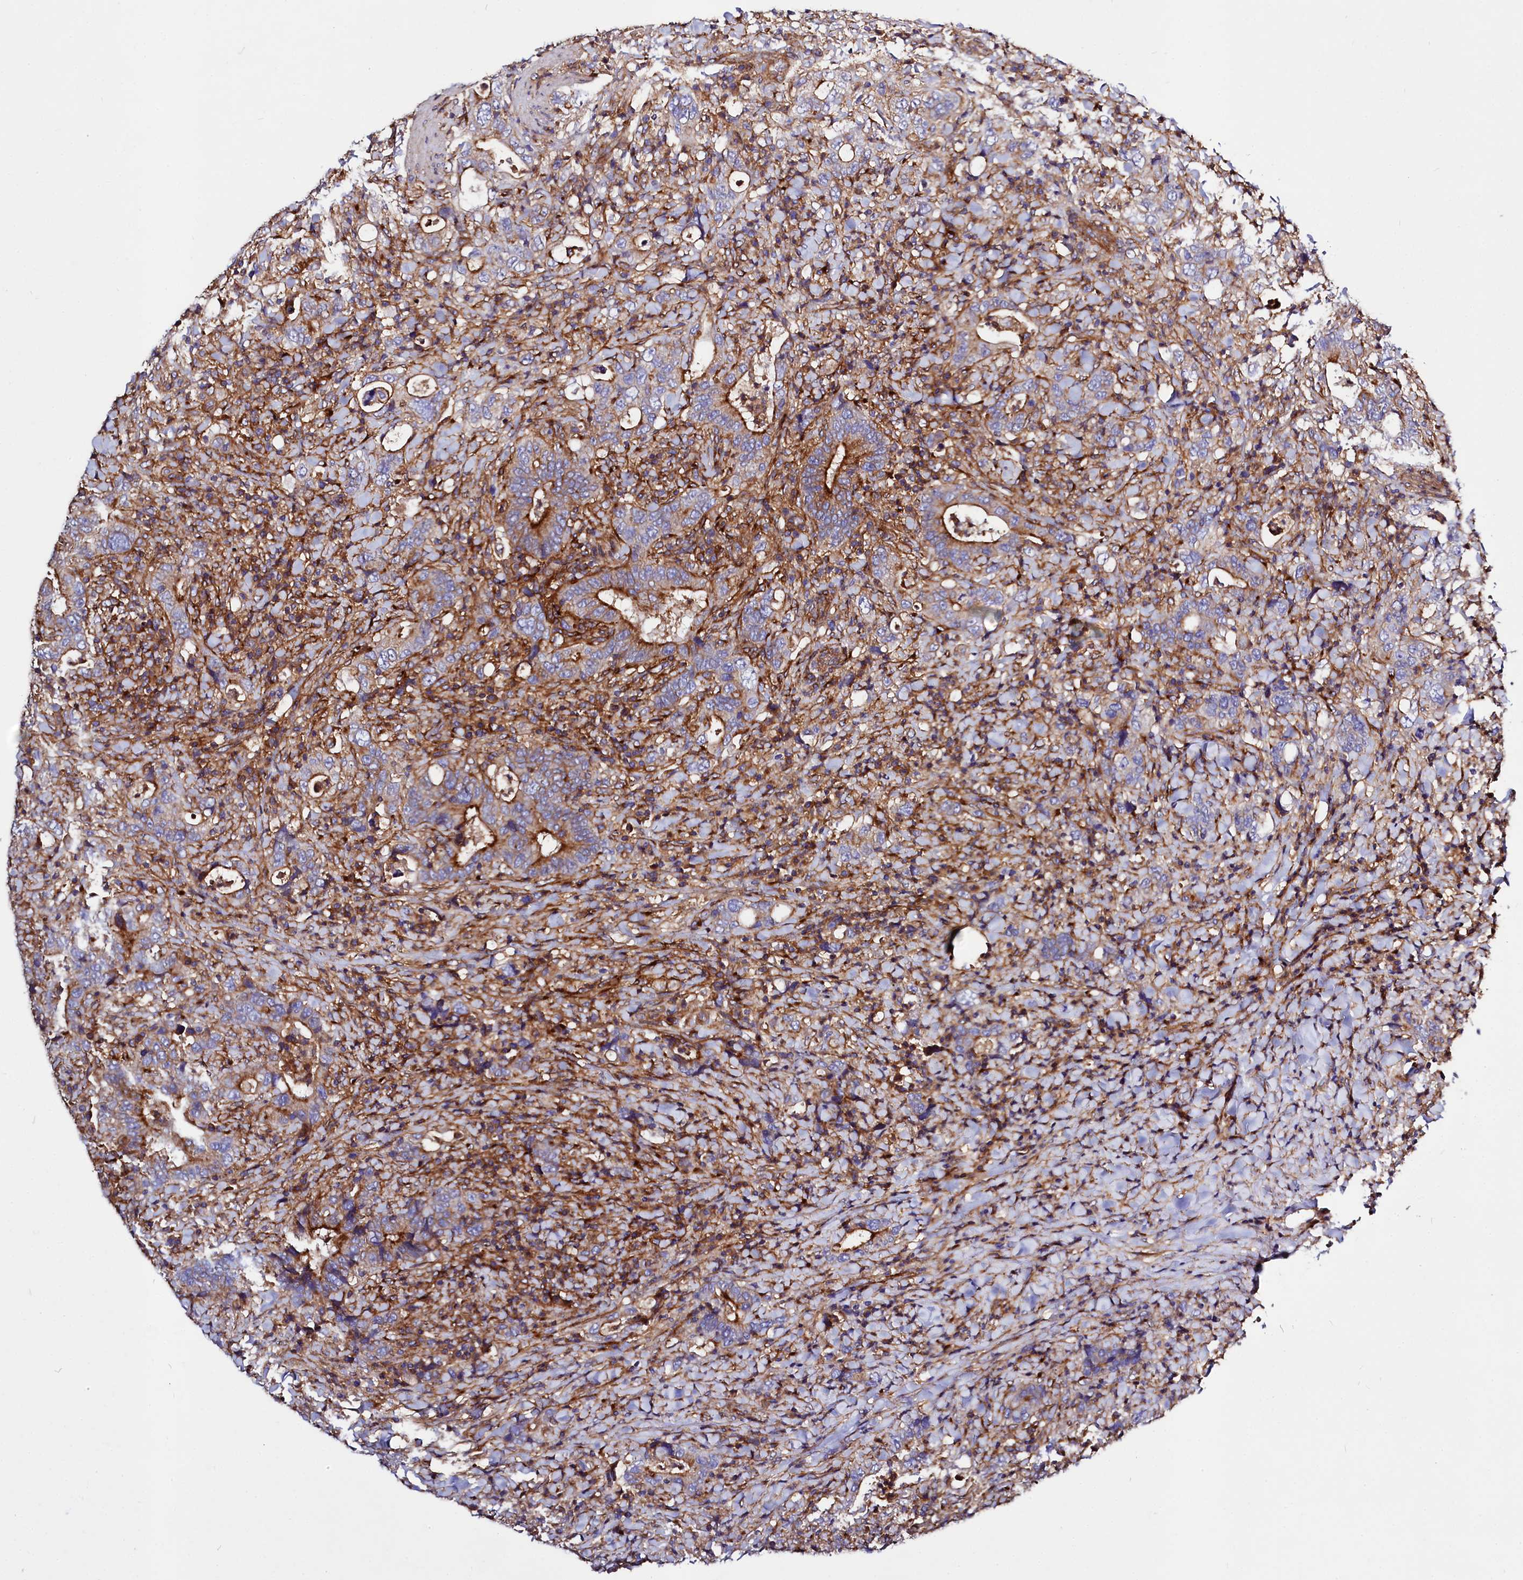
{"staining": {"intensity": "strong", "quantity": "25%-75%", "location": "cytoplasmic/membranous"}, "tissue": "colorectal cancer", "cell_type": "Tumor cells", "image_type": "cancer", "snomed": [{"axis": "morphology", "description": "Adenocarcinoma, NOS"}, {"axis": "topography", "description": "Colon"}], "caption": "The histopathology image exhibits immunohistochemical staining of colorectal adenocarcinoma. There is strong cytoplasmic/membranous staining is present in approximately 25%-75% of tumor cells.", "gene": "ANO6", "patient": {"sex": "female", "age": 75}}